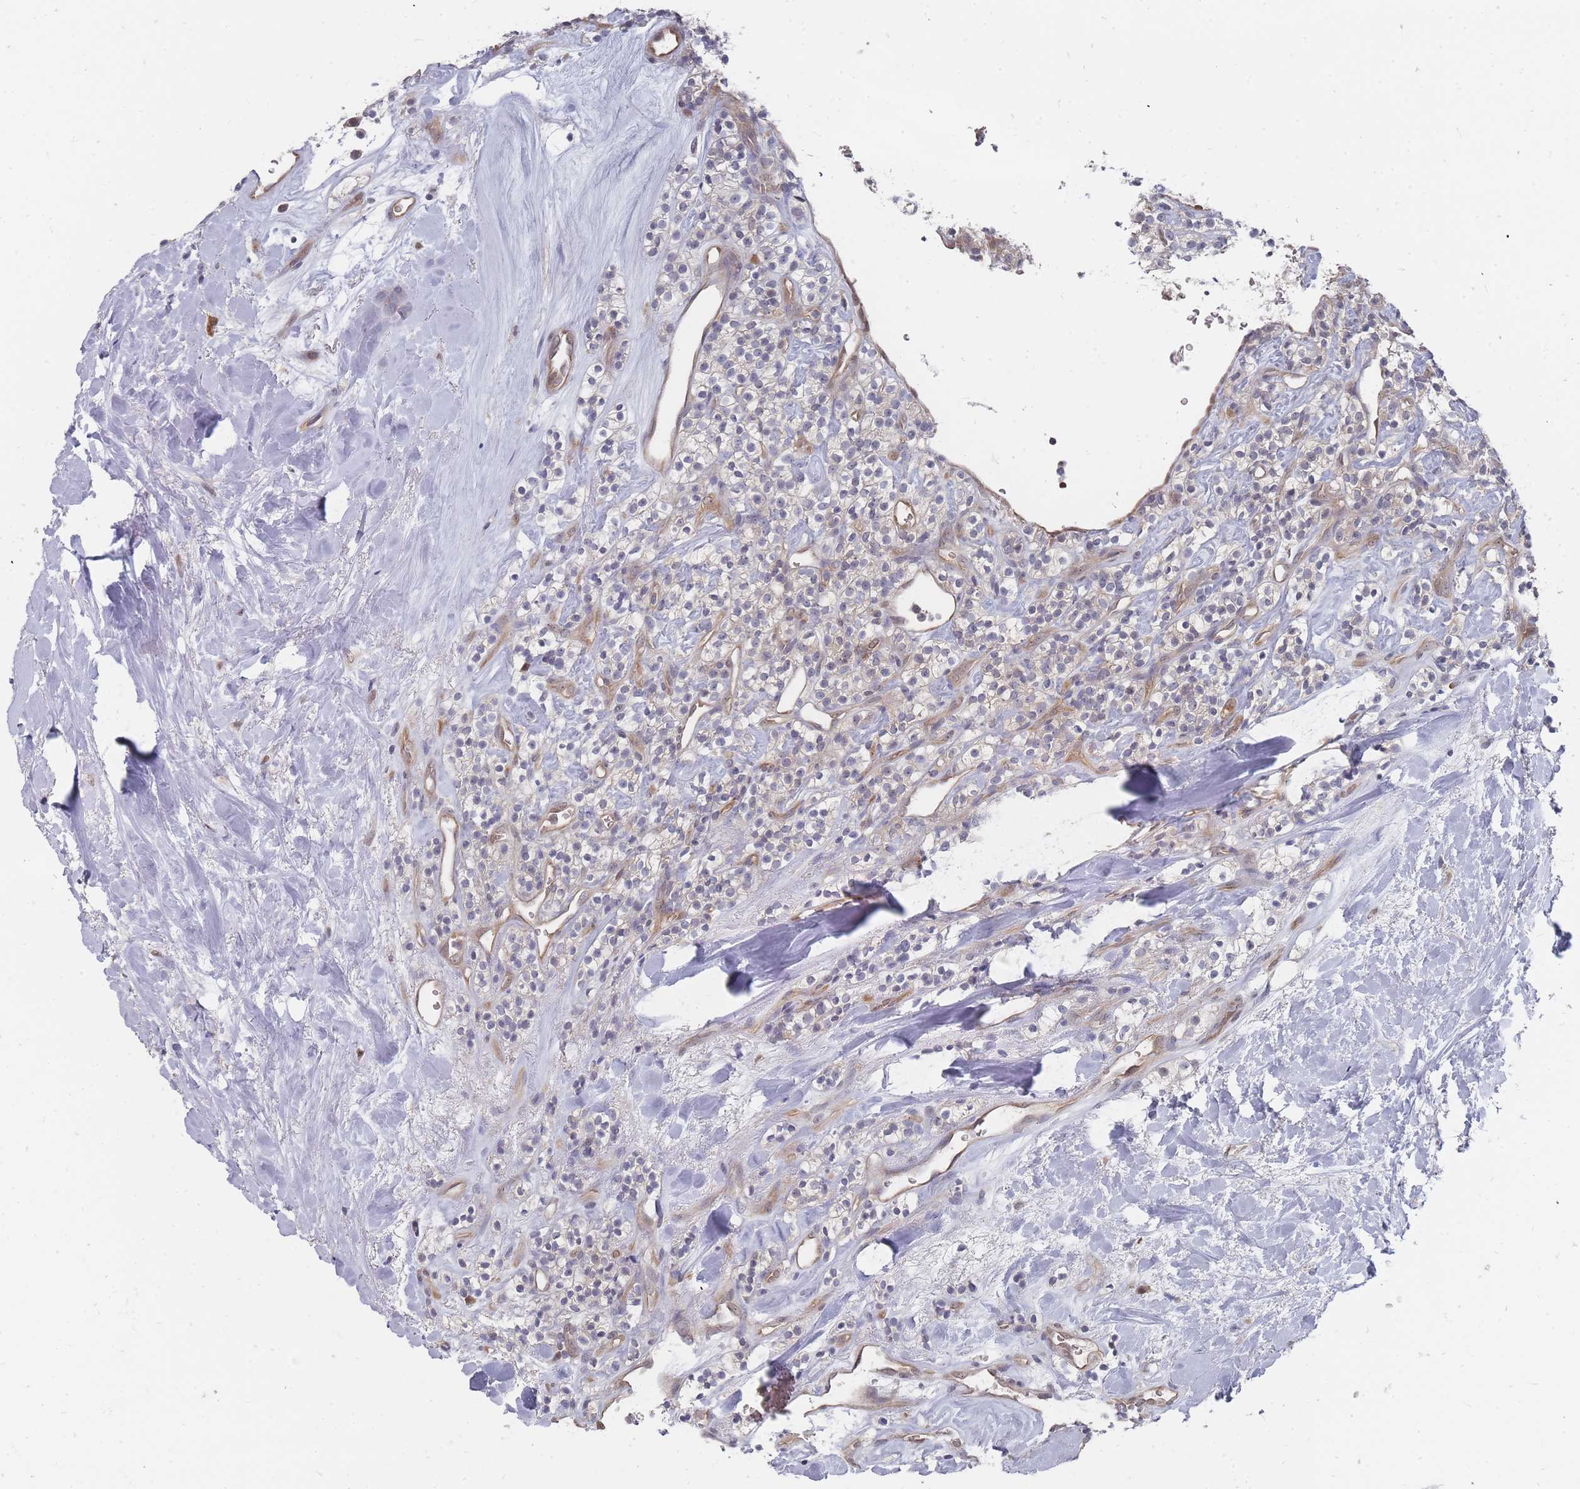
{"staining": {"intensity": "negative", "quantity": "none", "location": "none"}, "tissue": "renal cancer", "cell_type": "Tumor cells", "image_type": "cancer", "snomed": [{"axis": "morphology", "description": "Adenocarcinoma, NOS"}, {"axis": "topography", "description": "Kidney"}], "caption": "This micrograph is of renal cancer stained with IHC to label a protein in brown with the nuclei are counter-stained blue. There is no expression in tumor cells.", "gene": "NKD1", "patient": {"sex": "male", "age": 77}}